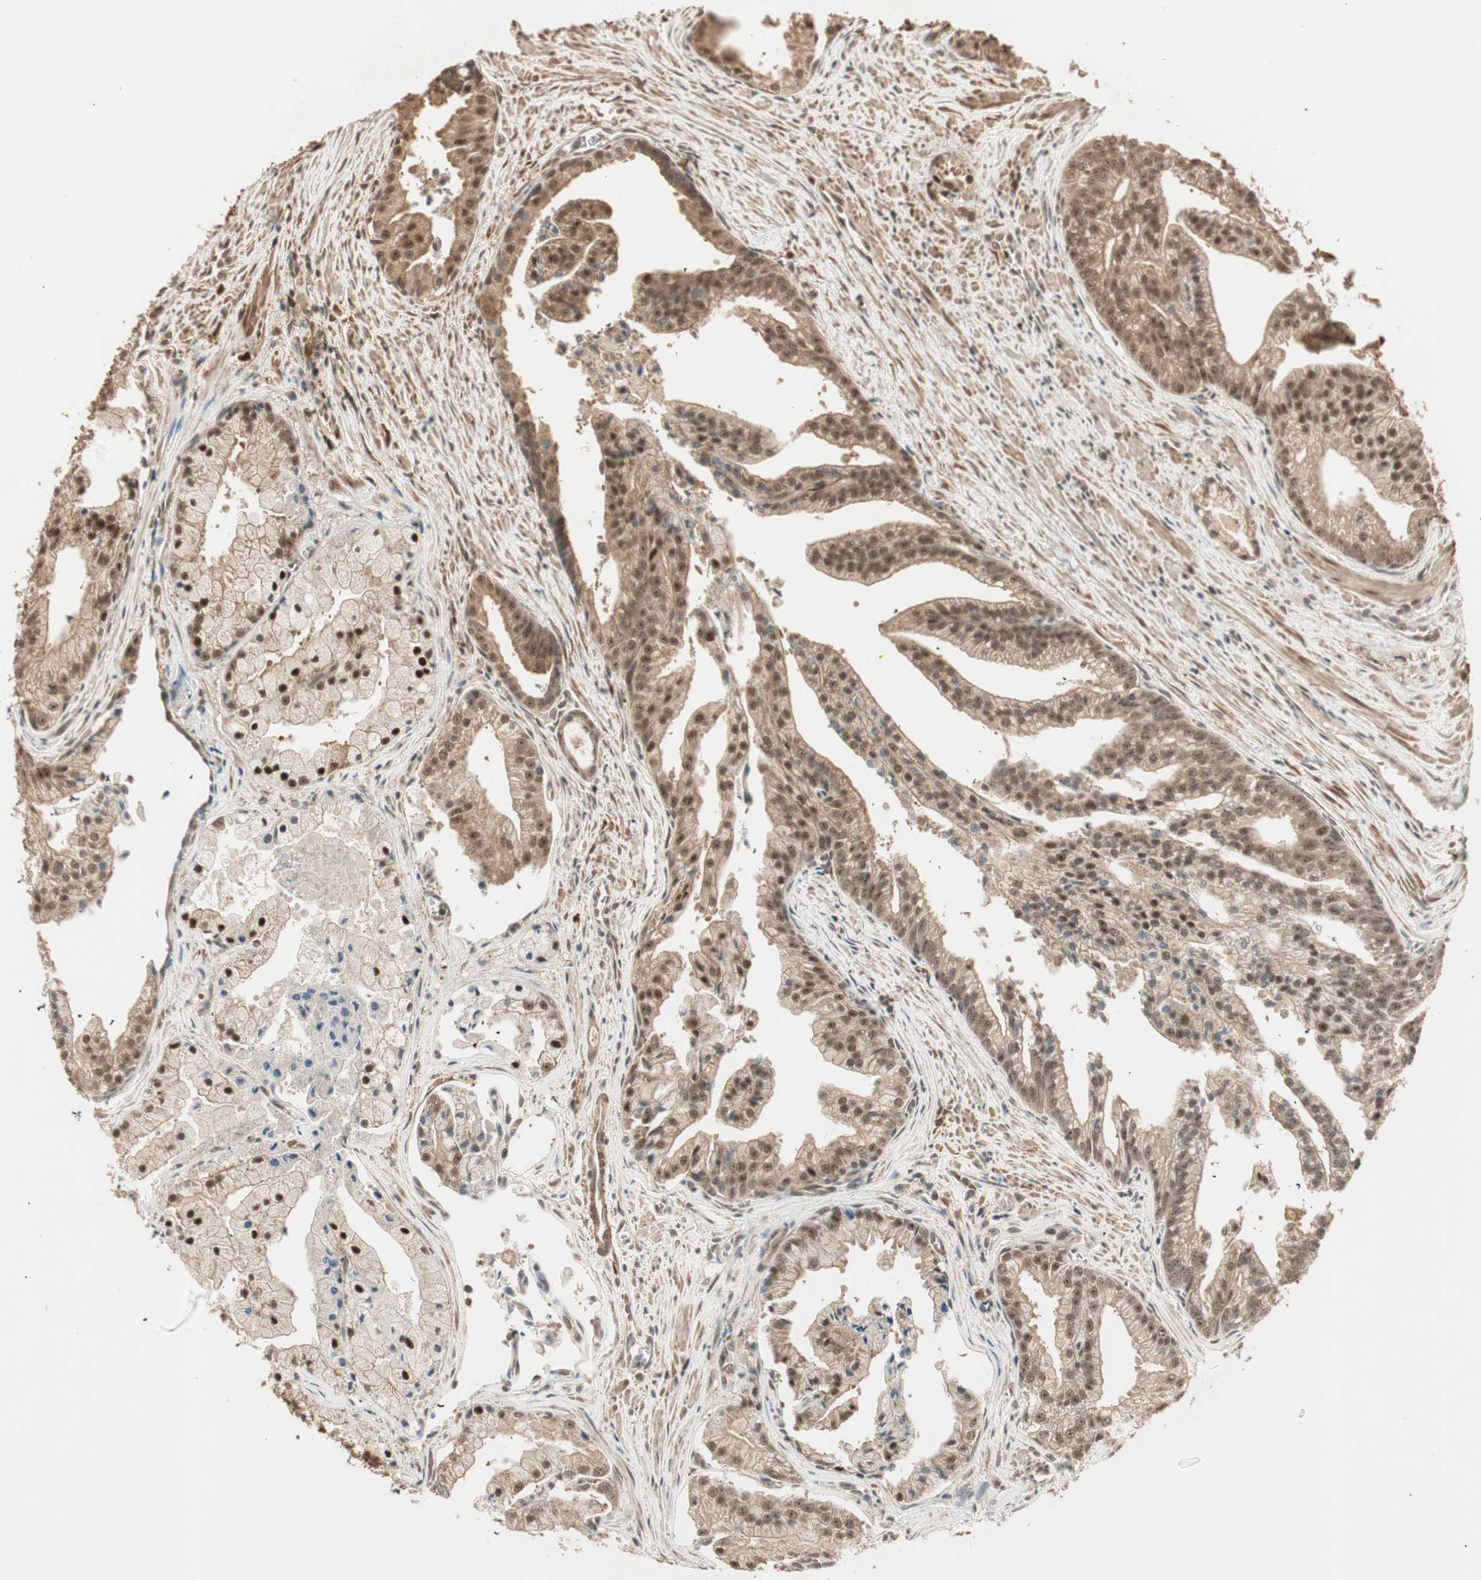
{"staining": {"intensity": "moderate", "quantity": ">75%", "location": "cytoplasmic/membranous,nuclear"}, "tissue": "prostate cancer", "cell_type": "Tumor cells", "image_type": "cancer", "snomed": [{"axis": "morphology", "description": "Adenocarcinoma, High grade"}, {"axis": "topography", "description": "Prostate"}], "caption": "Protein staining of prostate cancer tissue displays moderate cytoplasmic/membranous and nuclear positivity in about >75% of tumor cells.", "gene": "ZSCAN31", "patient": {"sex": "male", "age": 67}}